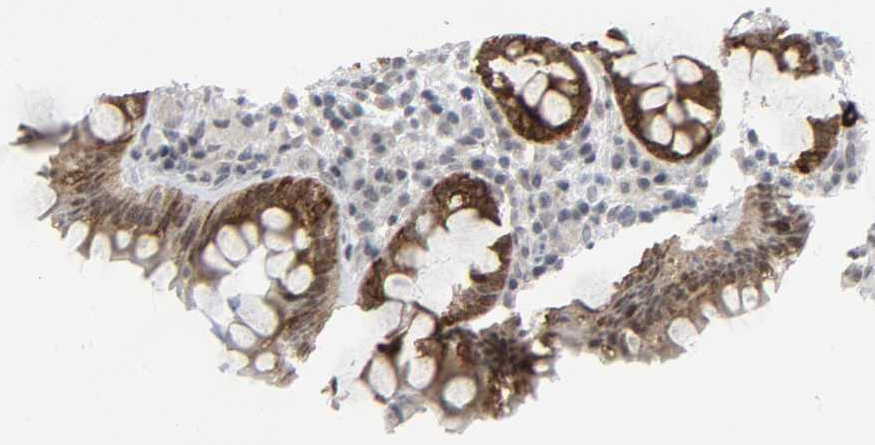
{"staining": {"intensity": "moderate", "quantity": ">75%", "location": "cytoplasmic/membranous,nuclear"}, "tissue": "rectum", "cell_type": "Glandular cells", "image_type": "normal", "snomed": [{"axis": "morphology", "description": "Normal tissue, NOS"}, {"axis": "topography", "description": "Rectum"}], "caption": "Normal rectum exhibits moderate cytoplasmic/membranous,nuclear expression in about >75% of glandular cells, visualized by immunohistochemistry.", "gene": "MUC1", "patient": {"sex": "male", "age": 92}}